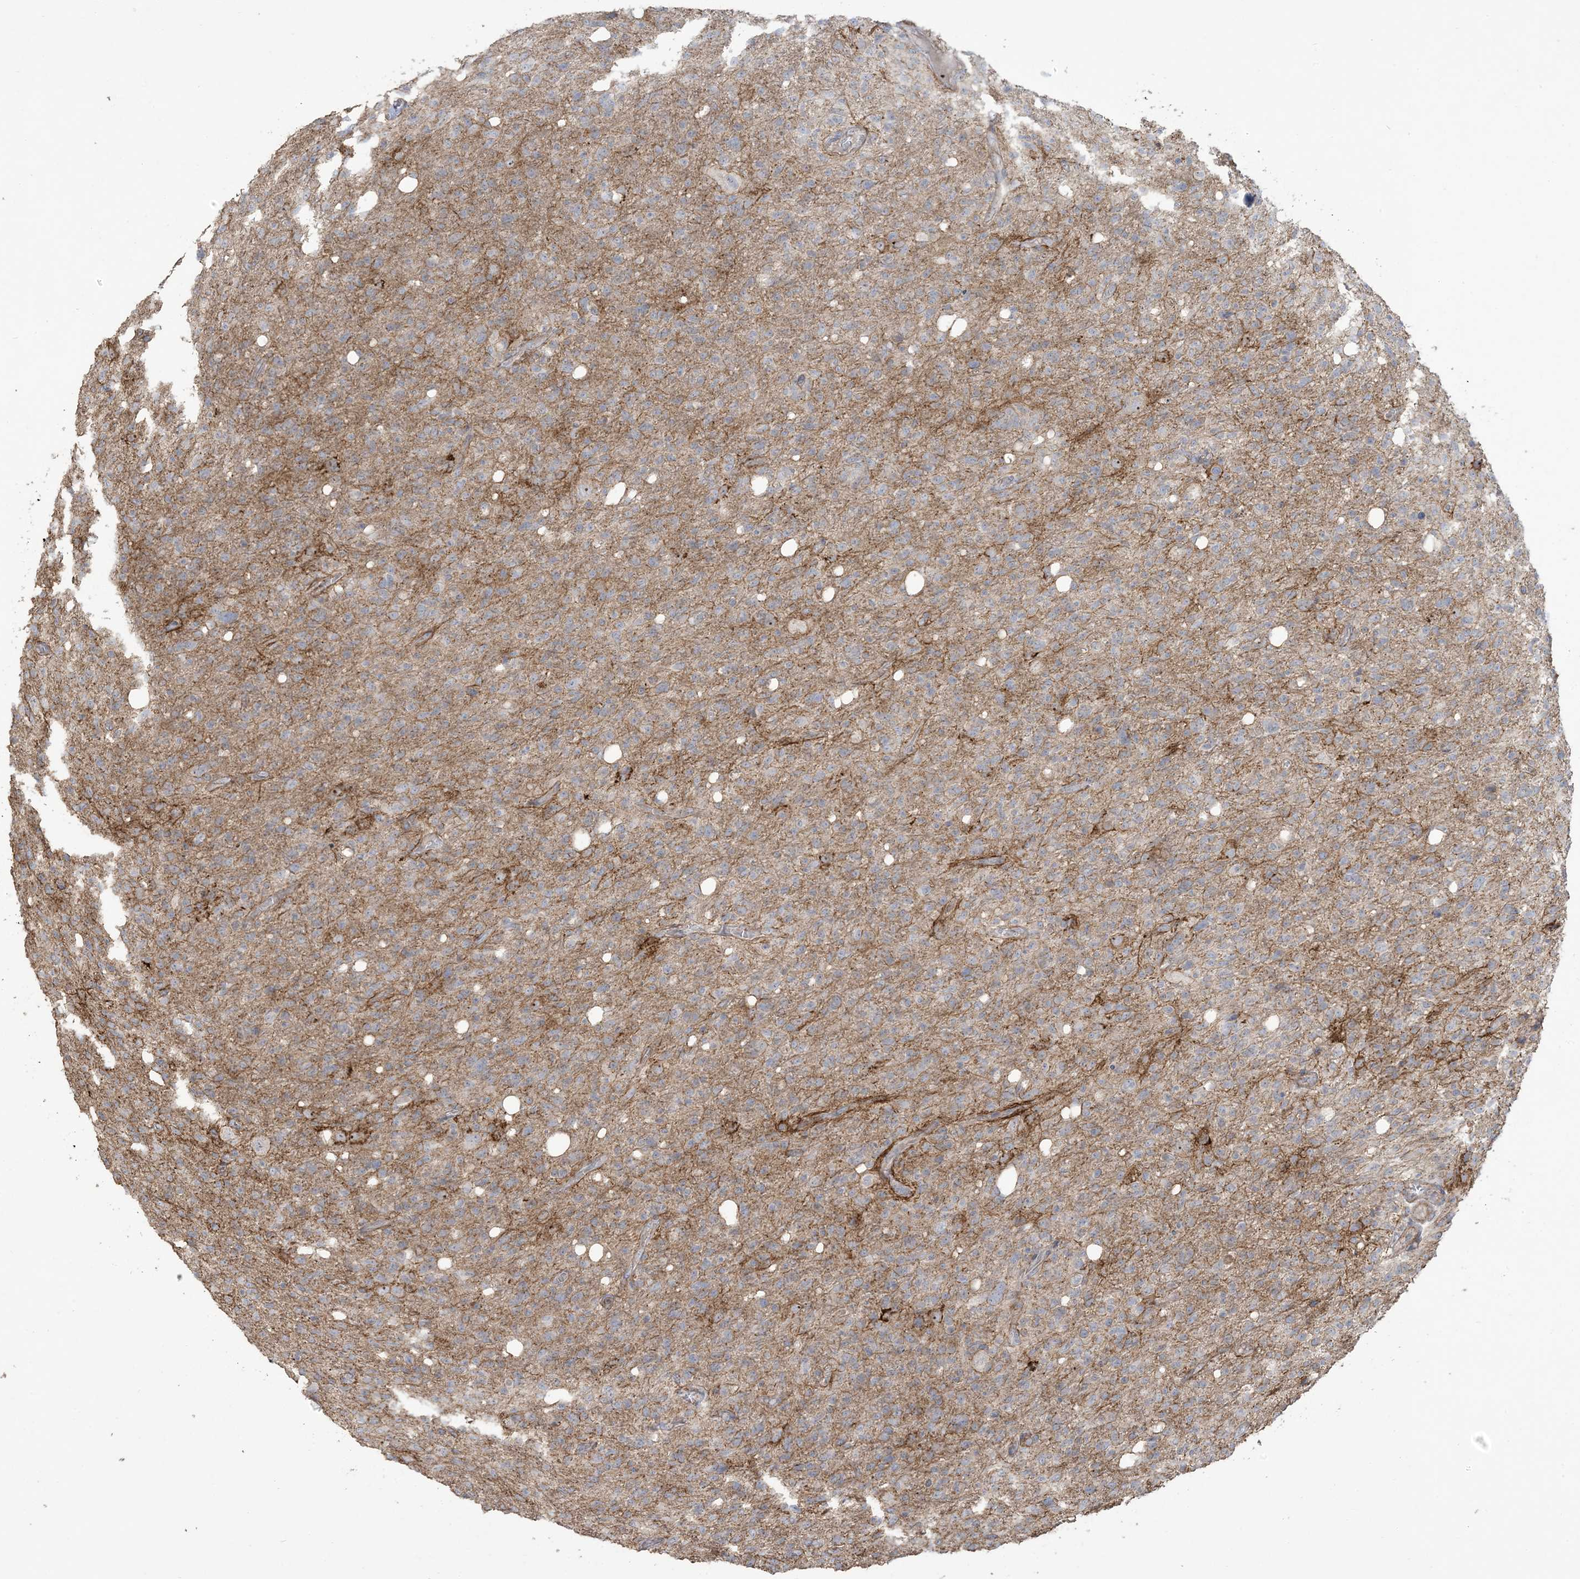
{"staining": {"intensity": "negative", "quantity": "none", "location": "none"}, "tissue": "glioma", "cell_type": "Tumor cells", "image_type": "cancer", "snomed": [{"axis": "morphology", "description": "Glioma, malignant, High grade"}, {"axis": "topography", "description": "Brain"}], "caption": "Malignant glioma (high-grade) stained for a protein using IHC reveals no expression tumor cells.", "gene": "KLHL18", "patient": {"sex": "female", "age": 57}}